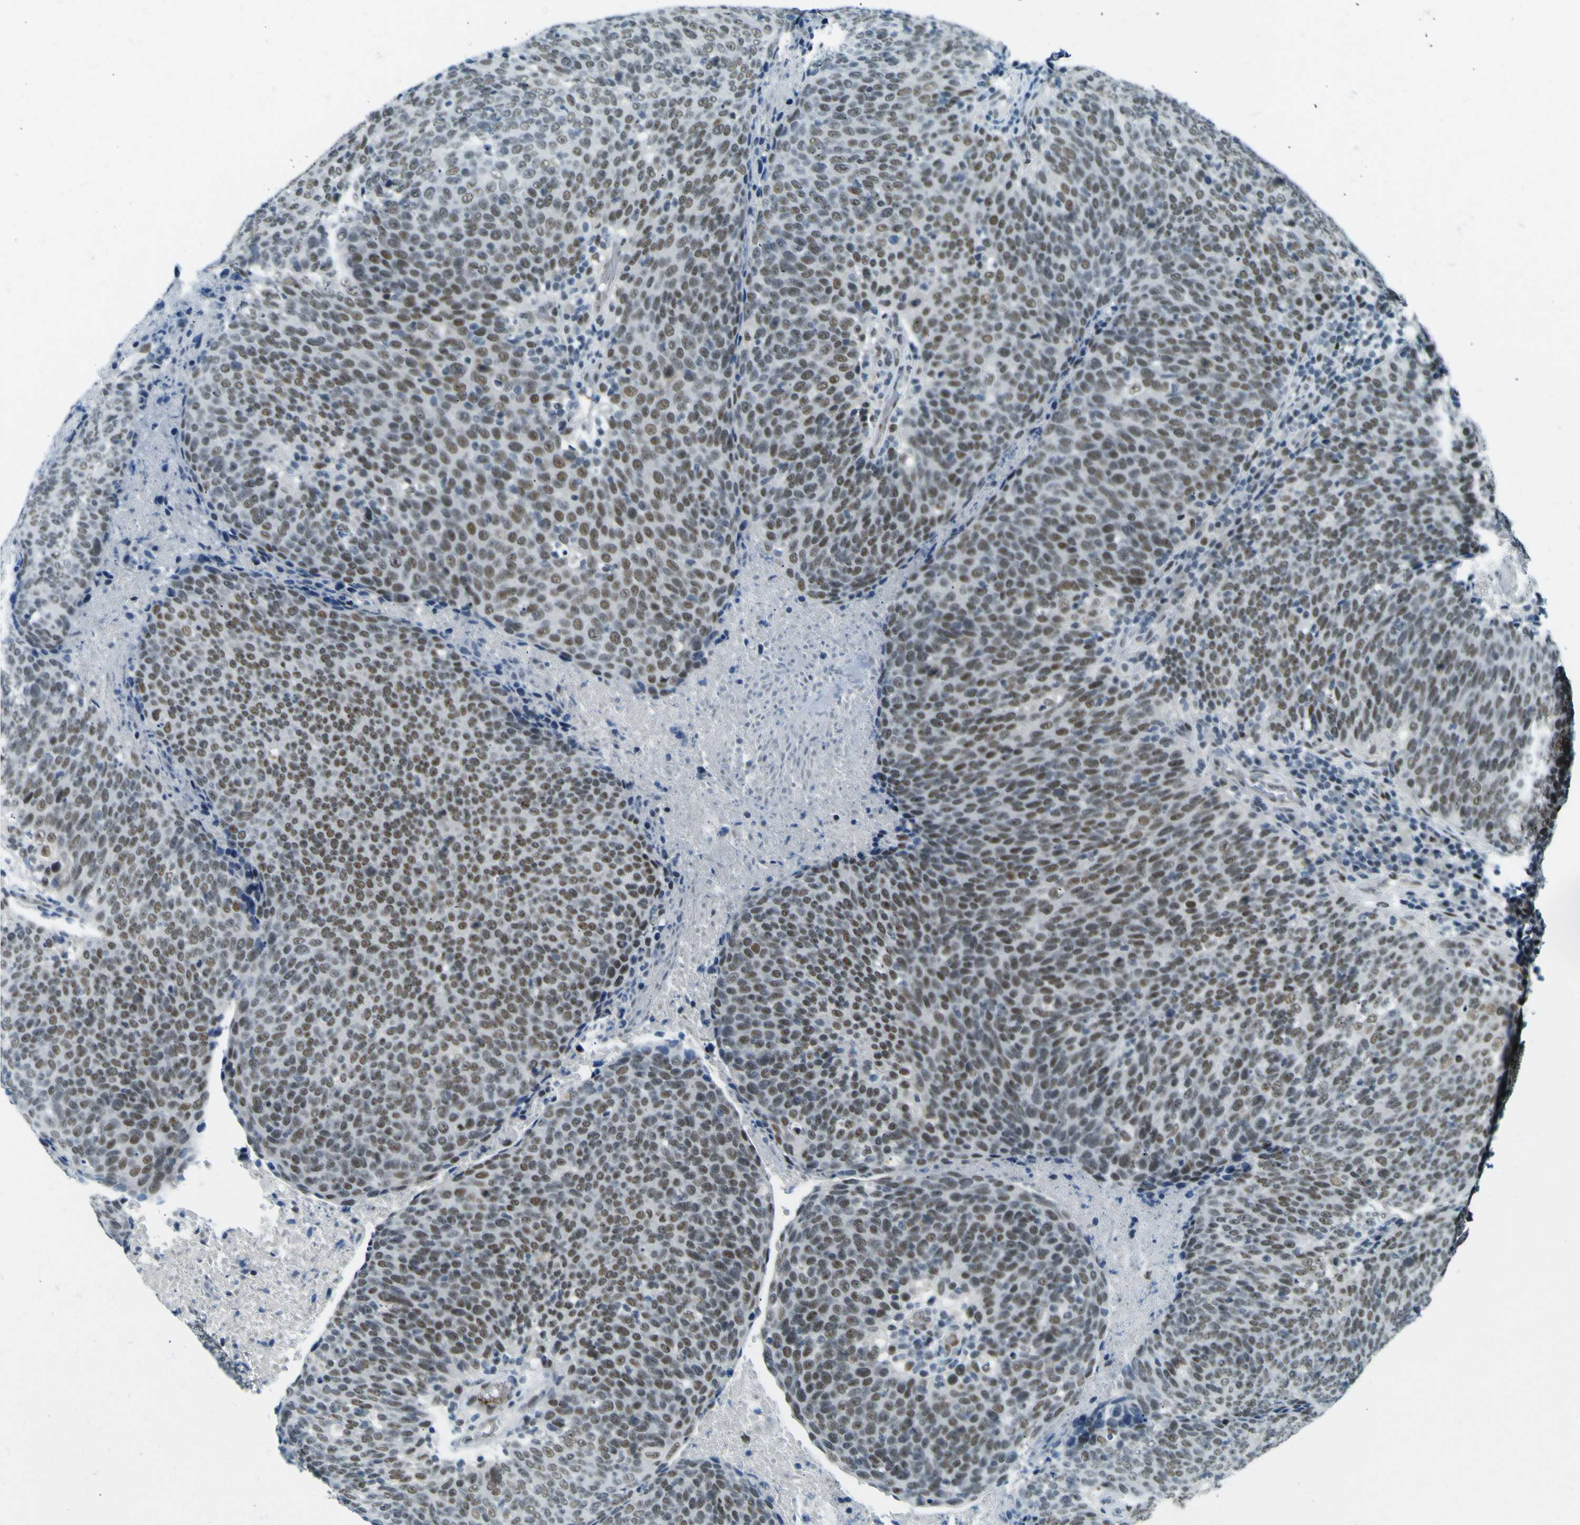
{"staining": {"intensity": "weak", "quantity": "25%-75%", "location": "nuclear"}, "tissue": "head and neck cancer", "cell_type": "Tumor cells", "image_type": "cancer", "snomed": [{"axis": "morphology", "description": "Squamous cell carcinoma, NOS"}, {"axis": "morphology", "description": "Squamous cell carcinoma, metastatic, NOS"}, {"axis": "topography", "description": "Lymph node"}, {"axis": "topography", "description": "Head-Neck"}], "caption": "The immunohistochemical stain shows weak nuclear expression in tumor cells of head and neck cancer (squamous cell carcinoma) tissue. The staining was performed using DAB, with brown indicating positive protein expression. Nuclei are stained blue with hematoxylin.", "gene": "CEBPG", "patient": {"sex": "male", "age": 62}}